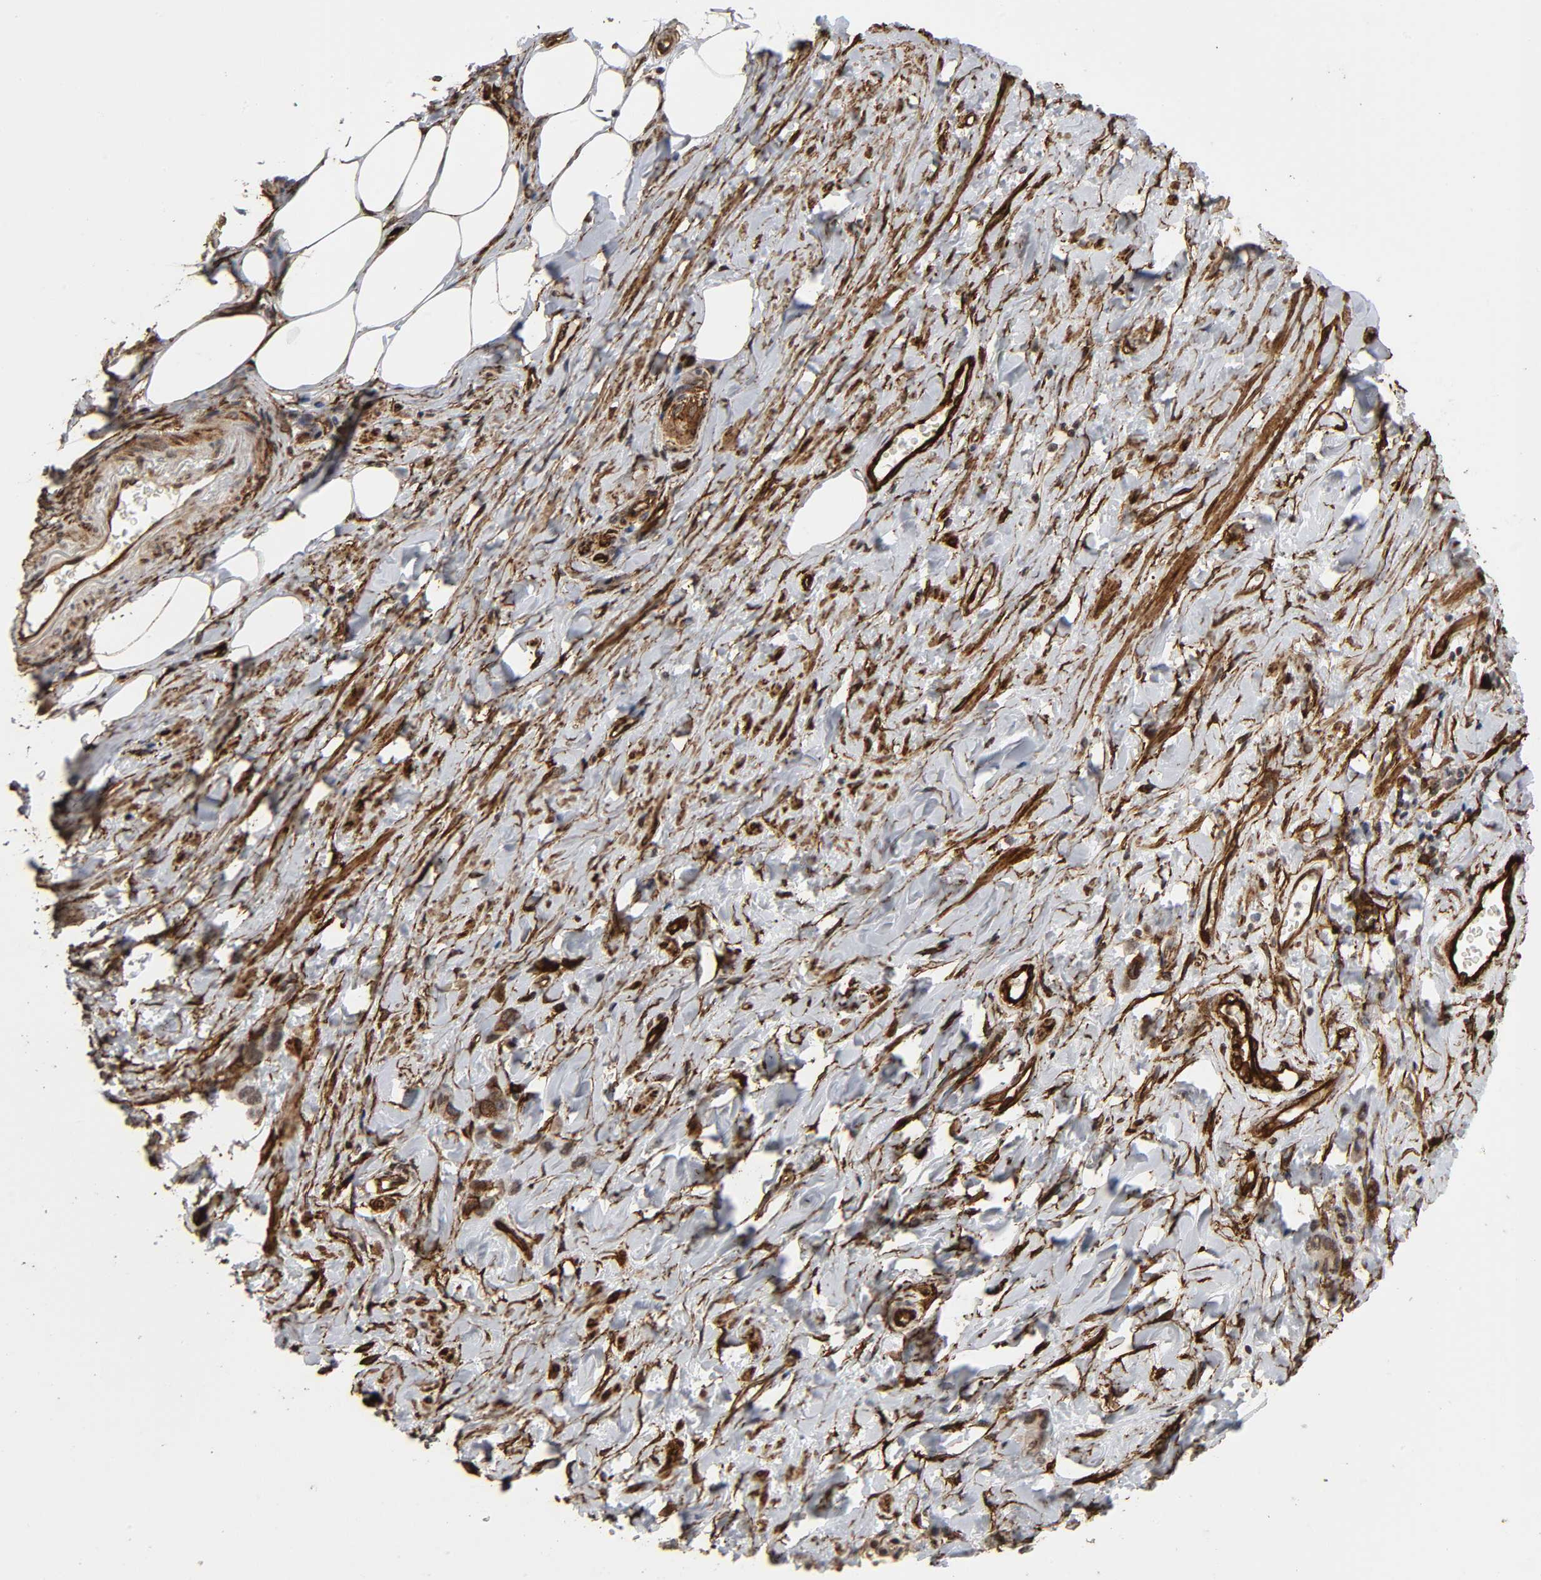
{"staining": {"intensity": "weak", "quantity": ">75%", "location": "cytoplasmic/membranous,nuclear"}, "tissue": "stomach cancer", "cell_type": "Tumor cells", "image_type": "cancer", "snomed": [{"axis": "morphology", "description": "Adenocarcinoma, NOS"}, {"axis": "topography", "description": "Stomach"}], "caption": "There is low levels of weak cytoplasmic/membranous and nuclear expression in tumor cells of stomach cancer (adenocarcinoma), as demonstrated by immunohistochemical staining (brown color).", "gene": "AHNAK2", "patient": {"sex": "male", "age": 82}}